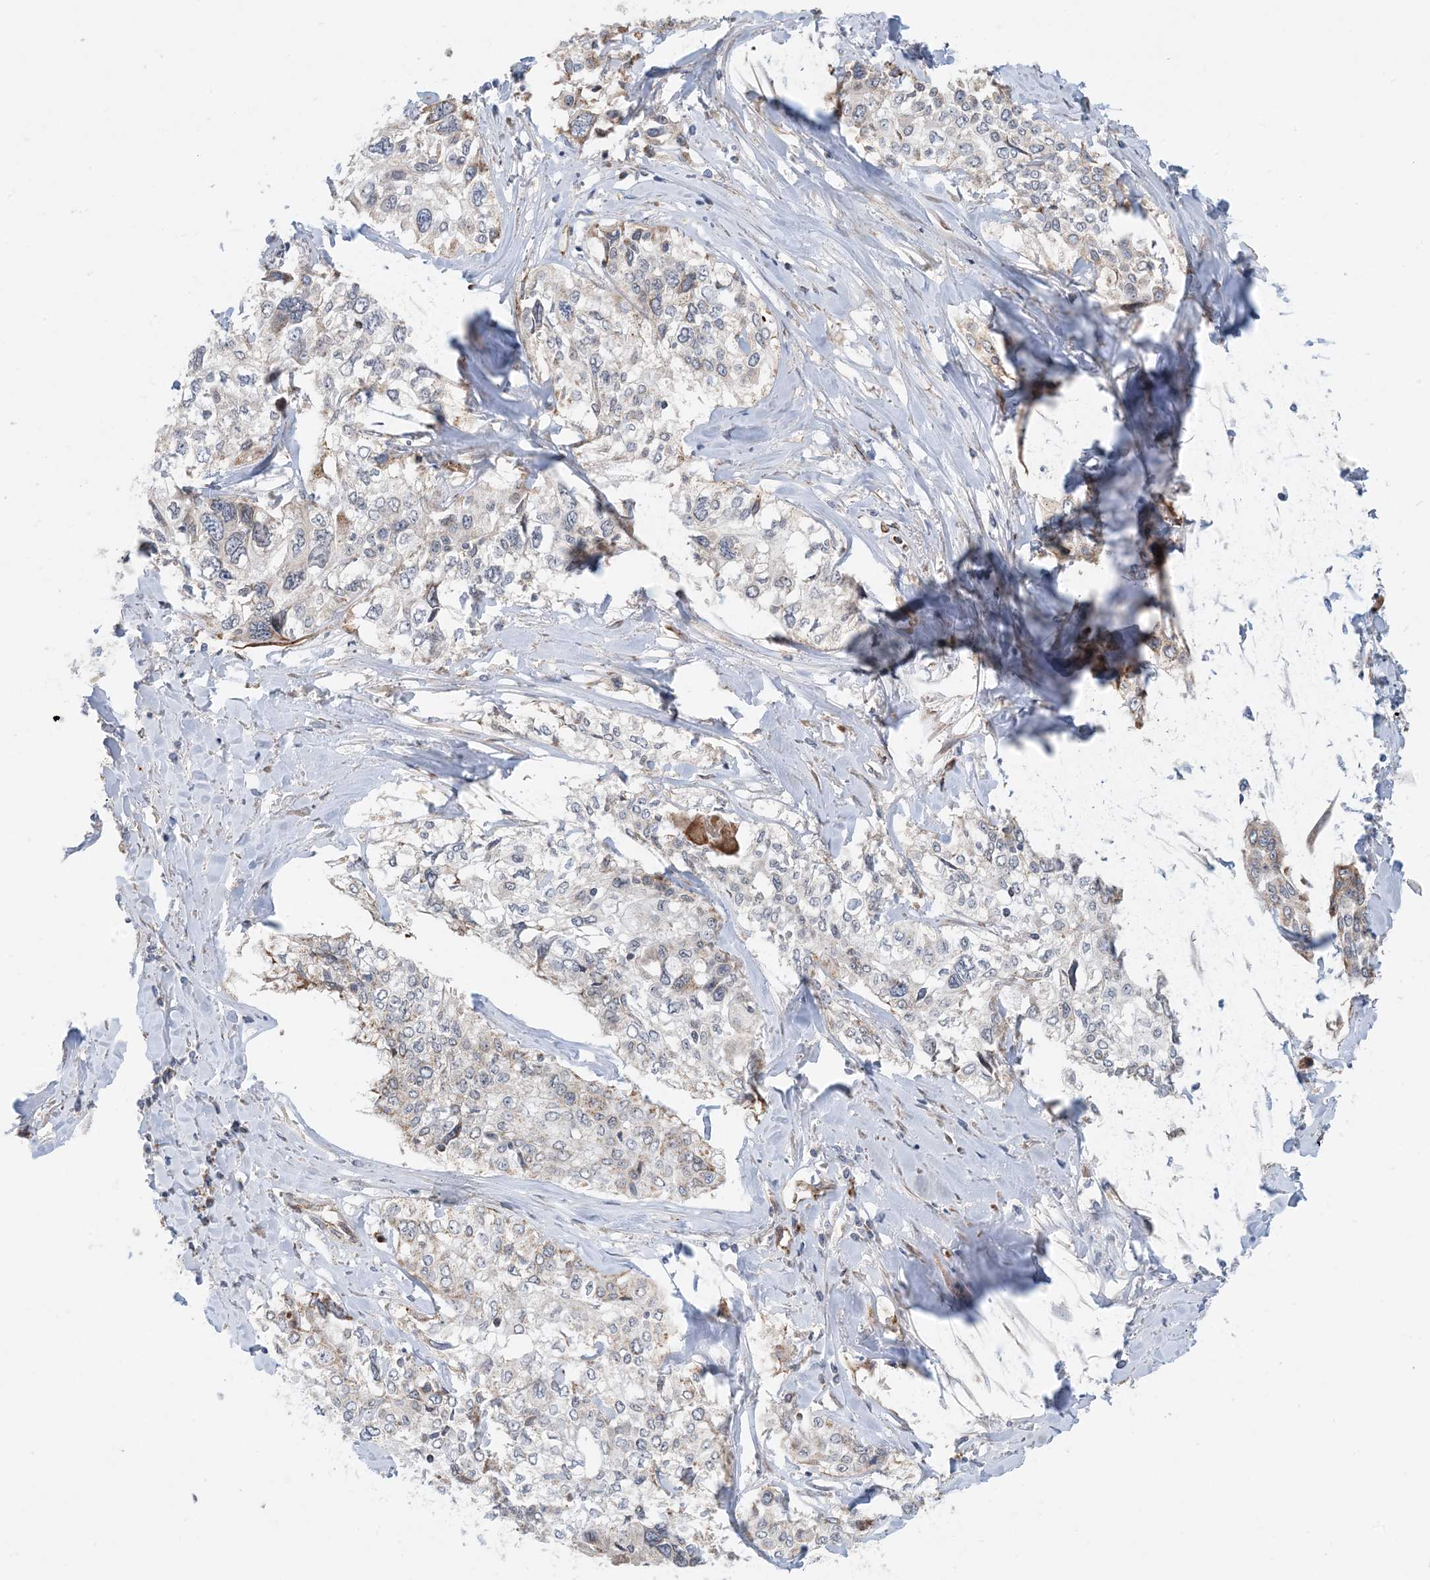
{"staining": {"intensity": "weak", "quantity": "<25%", "location": "cytoplasmic/membranous"}, "tissue": "cervical cancer", "cell_type": "Tumor cells", "image_type": "cancer", "snomed": [{"axis": "morphology", "description": "Squamous cell carcinoma, NOS"}, {"axis": "topography", "description": "Cervix"}], "caption": "High power microscopy micrograph of an immunohistochemistry (IHC) image of squamous cell carcinoma (cervical), revealing no significant positivity in tumor cells.", "gene": "PCDHGA1", "patient": {"sex": "female", "age": 31}}